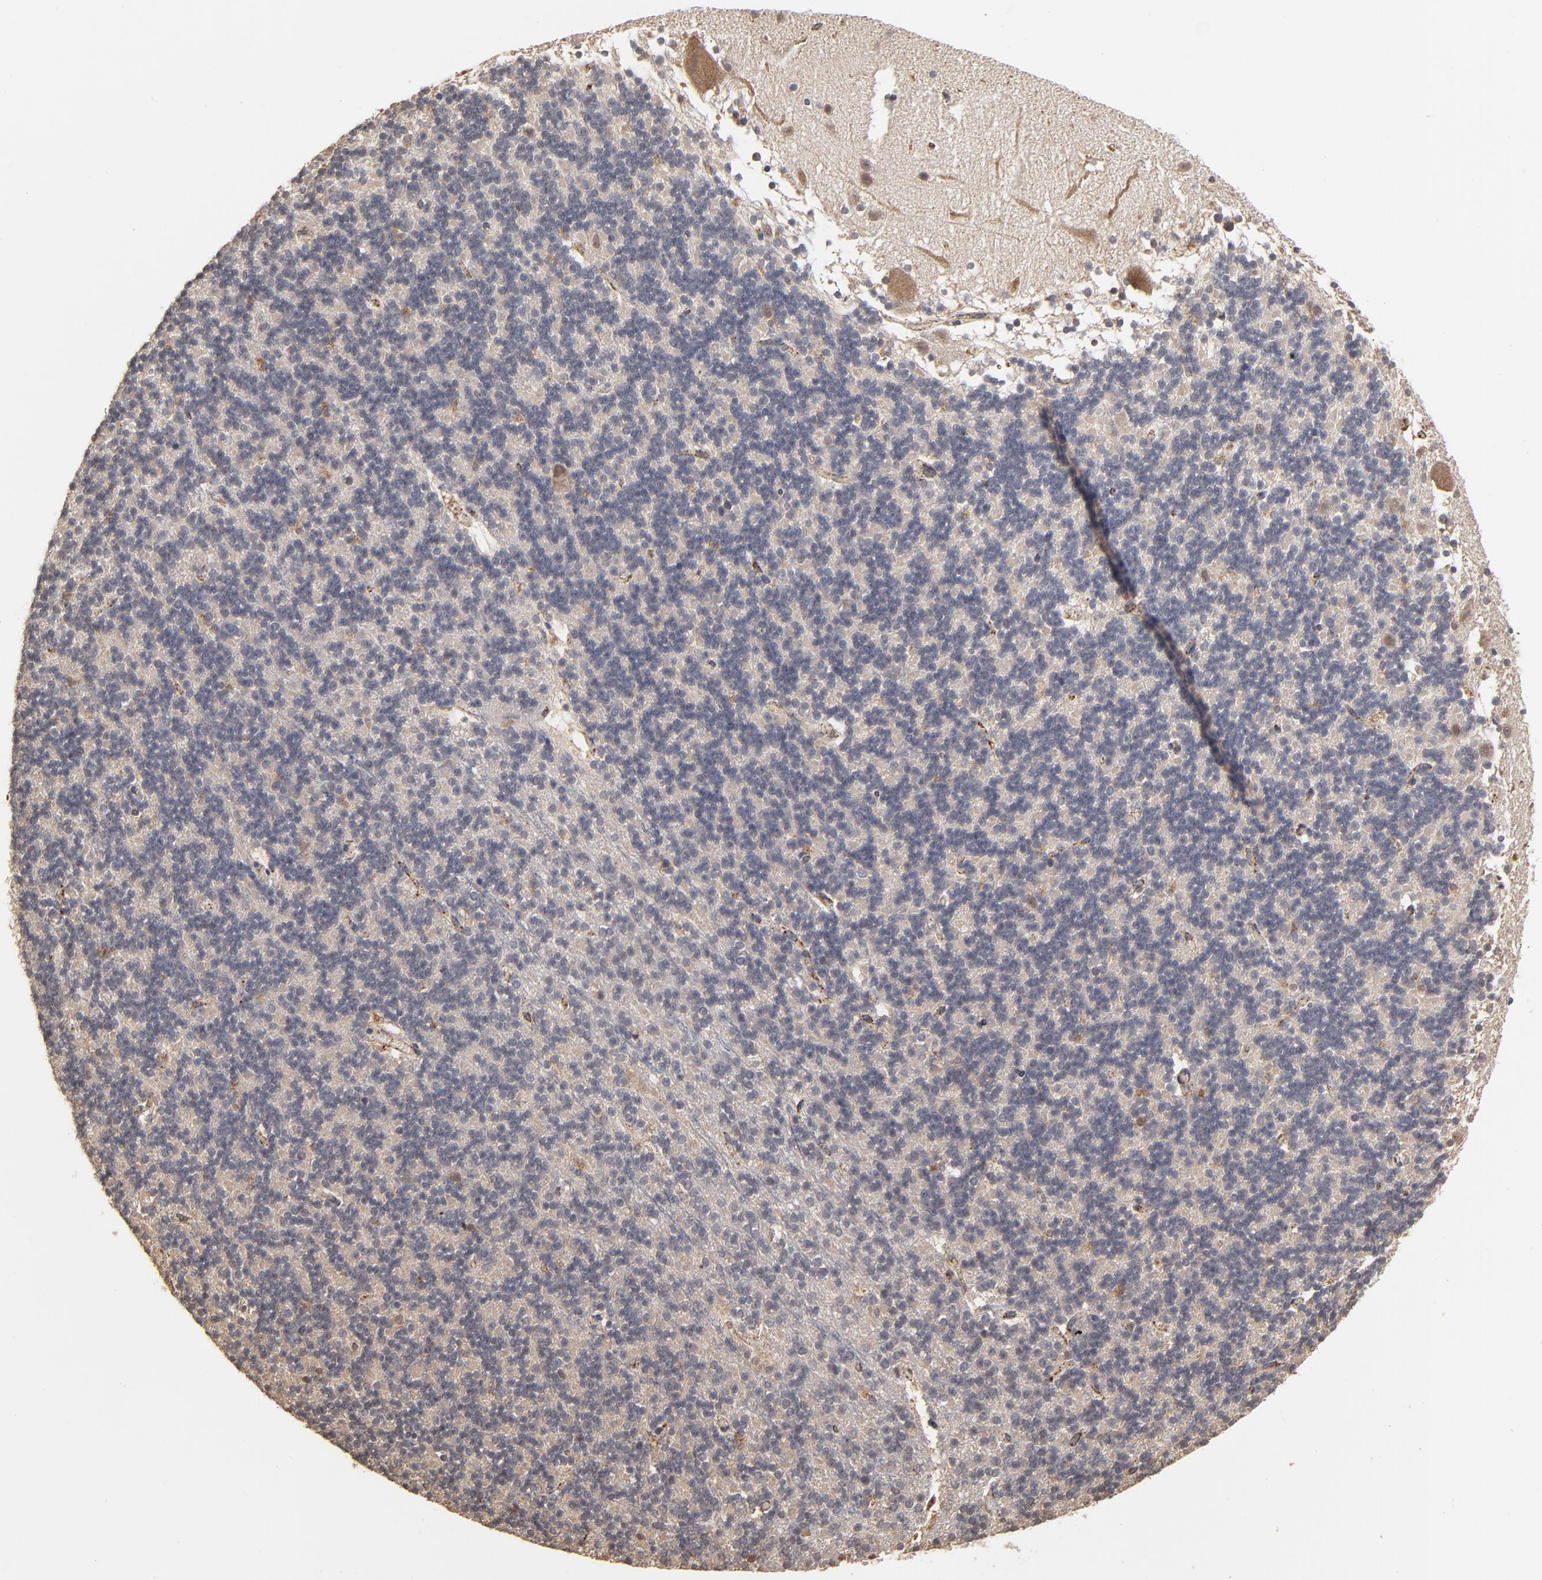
{"staining": {"intensity": "negative", "quantity": "none", "location": "none"}, "tissue": "cerebellum", "cell_type": "Cells in granular layer", "image_type": "normal", "snomed": [{"axis": "morphology", "description": "Normal tissue, NOS"}, {"axis": "topography", "description": "Cerebellum"}], "caption": "High magnification brightfield microscopy of benign cerebellum stained with DAB (brown) and counterstained with hematoxylin (blue): cells in granular layer show no significant positivity. The staining is performed using DAB (3,3'-diaminobenzidine) brown chromogen with nuclei counter-stained in using hematoxylin.", "gene": "ASB8", "patient": {"sex": "female", "age": 19}}